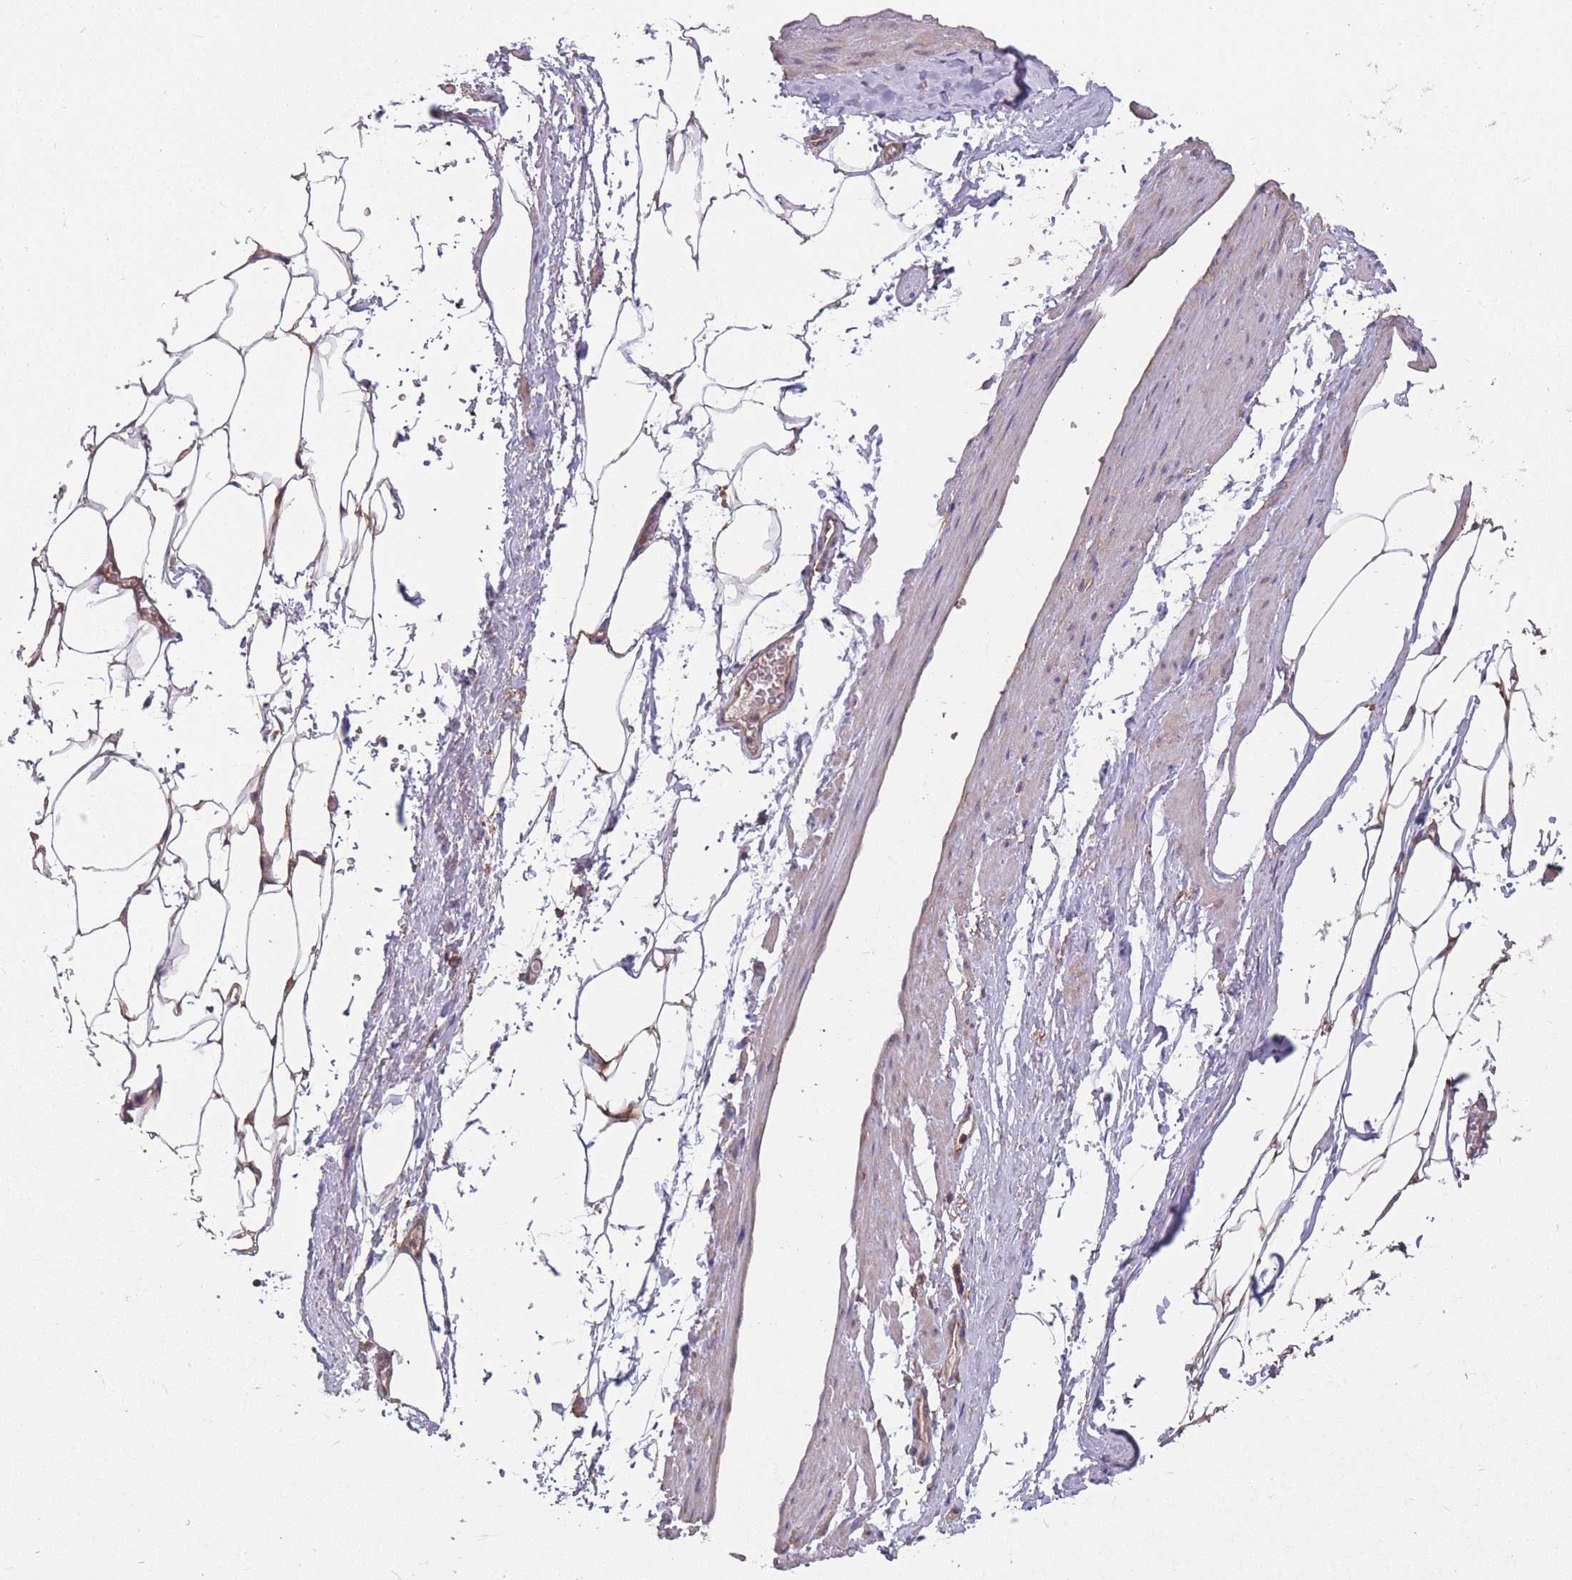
{"staining": {"intensity": "moderate", "quantity": ">75%", "location": "cytoplasmic/membranous"}, "tissue": "adipose tissue", "cell_type": "Adipocytes", "image_type": "normal", "snomed": [{"axis": "morphology", "description": "Normal tissue, NOS"}, {"axis": "morphology", "description": "Adenocarcinoma, Low grade"}, {"axis": "topography", "description": "Prostate"}, {"axis": "topography", "description": "Peripheral nerve tissue"}], "caption": "Benign adipose tissue reveals moderate cytoplasmic/membranous staining in approximately >75% of adipocytes, visualized by immunohistochemistry. (DAB (3,3'-diaminobenzidine) = brown stain, brightfield microscopy at high magnification).", "gene": "ZPR1", "patient": {"sex": "male", "age": 63}}